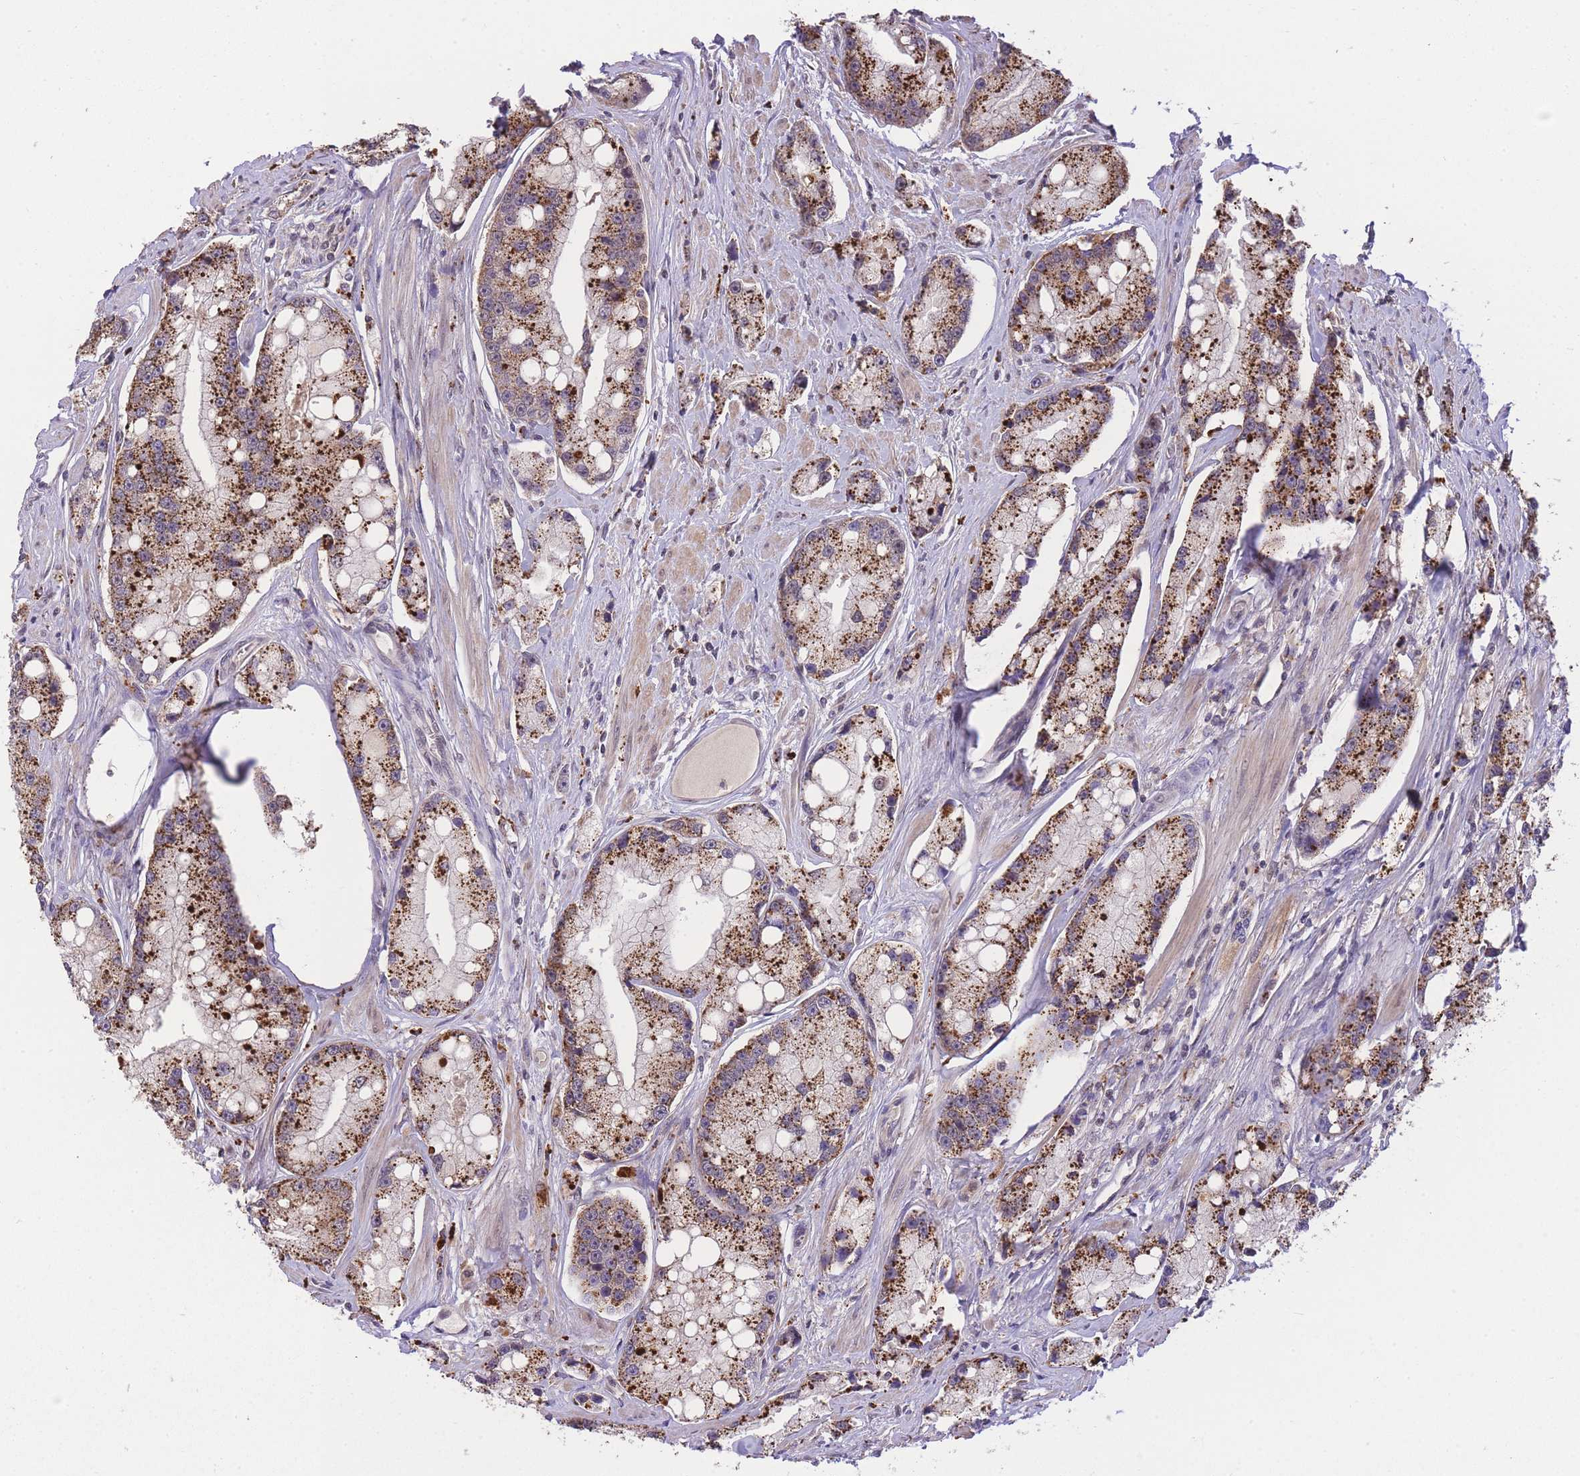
{"staining": {"intensity": "strong", "quantity": "25%-75%", "location": "cytoplasmic/membranous"}, "tissue": "prostate cancer", "cell_type": "Tumor cells", "image_type": "cancer", "snomed": [{"axis": "morphology", "description": "Adenocarcinoma, High grade"}, {"axis": "topography", "description": "Prostate"}], "caption": "IHC micrograph of human adenocarcinoma (high-grade) (prostate) stained for a protein (brown), which reveals high levels of strong cytoplasmic/membranous staining in about 25%-75% of tumor cells.", "gene": "UBXN7", "patient": {"sex": "male", "age": 74}}